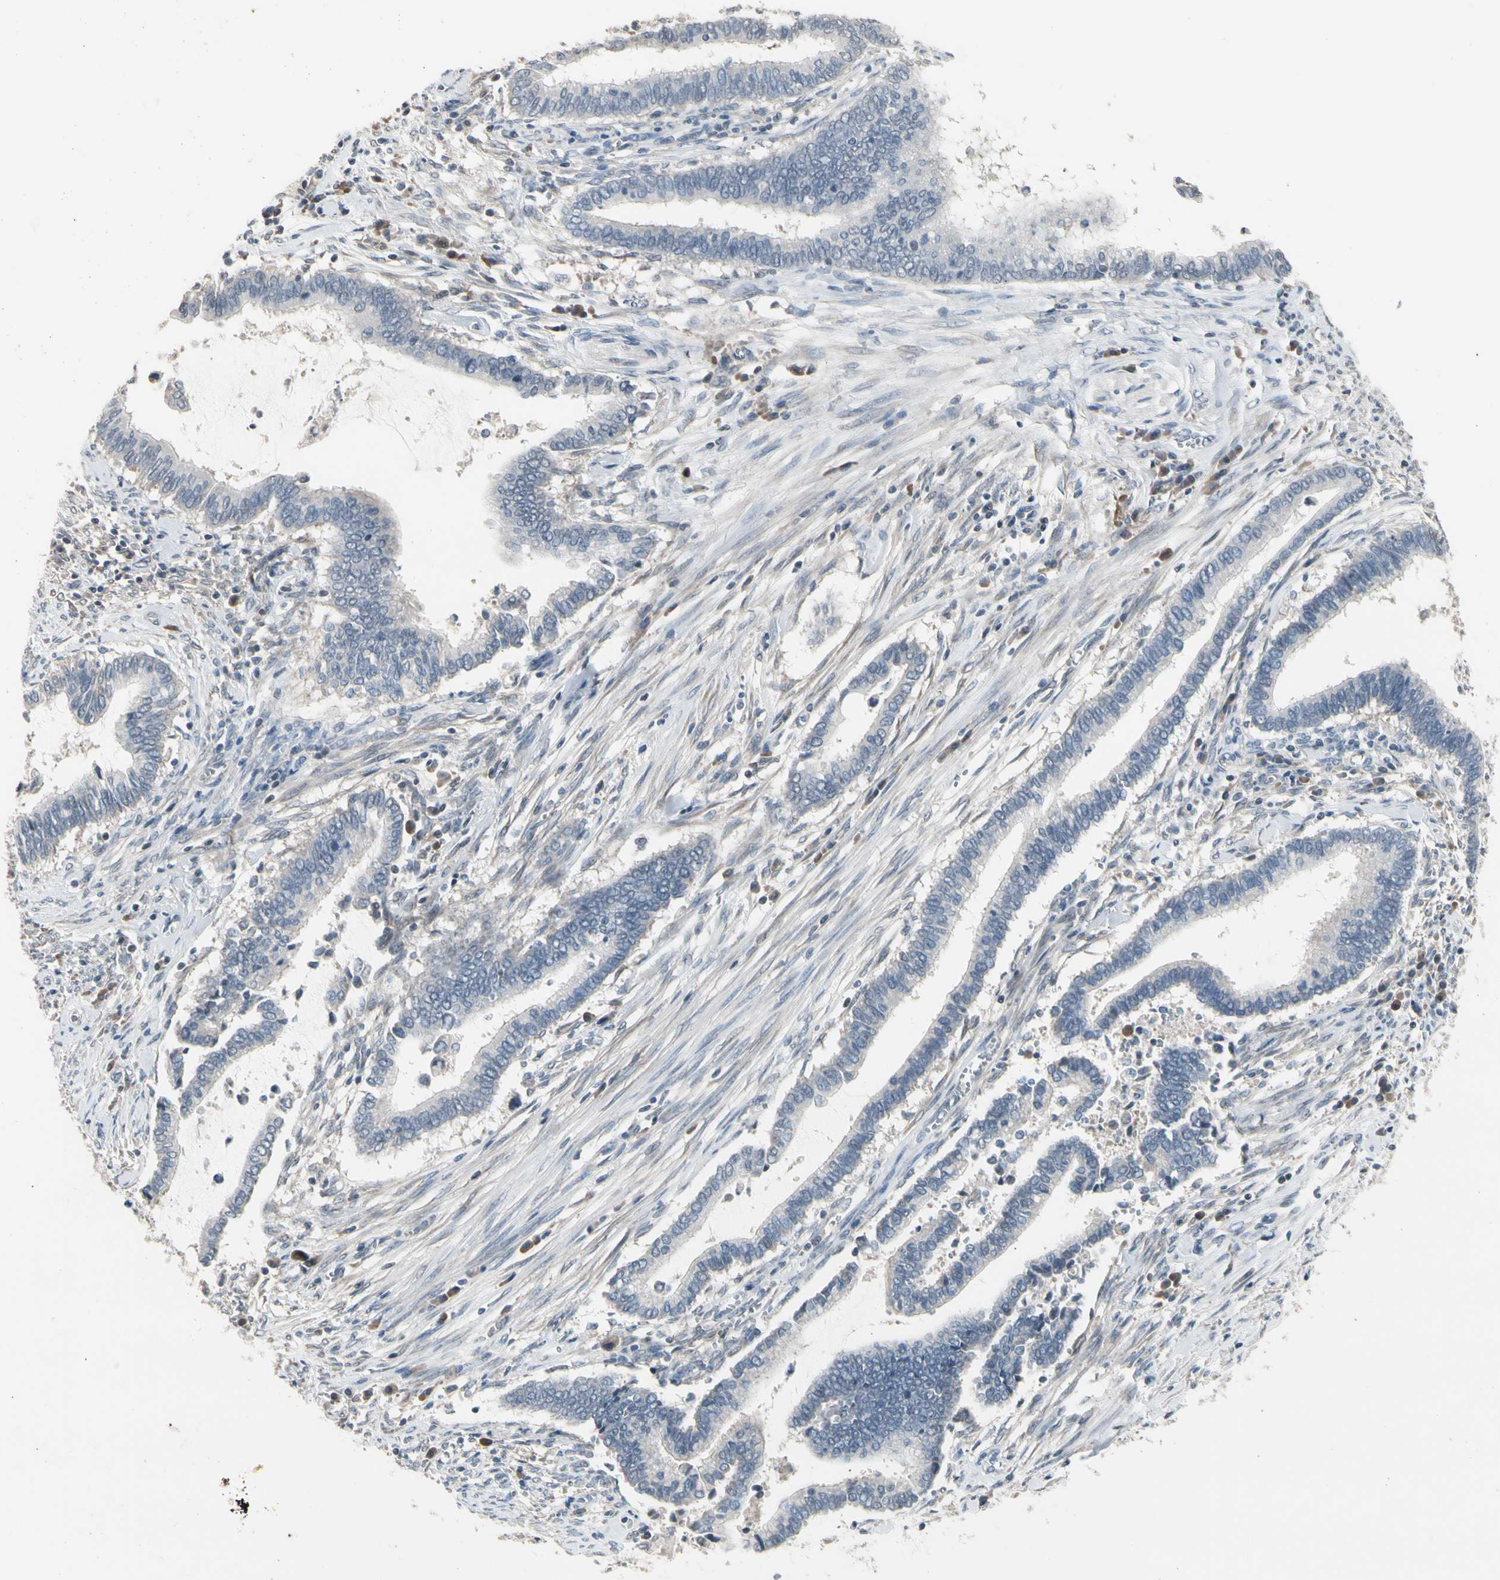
{"staining": {"intensity": "negative", "quantity": "none", "location": "none"}, "tissue": "cervical cancer", "cell_type": "Tumor cells", "image_type": "cancer", "snomed": [{"axis": "morphology", "description": "Adenocarcinoma, NOS"}, {"axis": "topography", "description": "Cervix"}], "caption": "High magnification brightfield microscopy of cervical adenocarcinoma stained with DAB (brown) and counterstained with hematoxylin (blue): tumor cells show no significant expression.", "gene": "SV2A", "patient": {"sex": "female", "age": 44}}